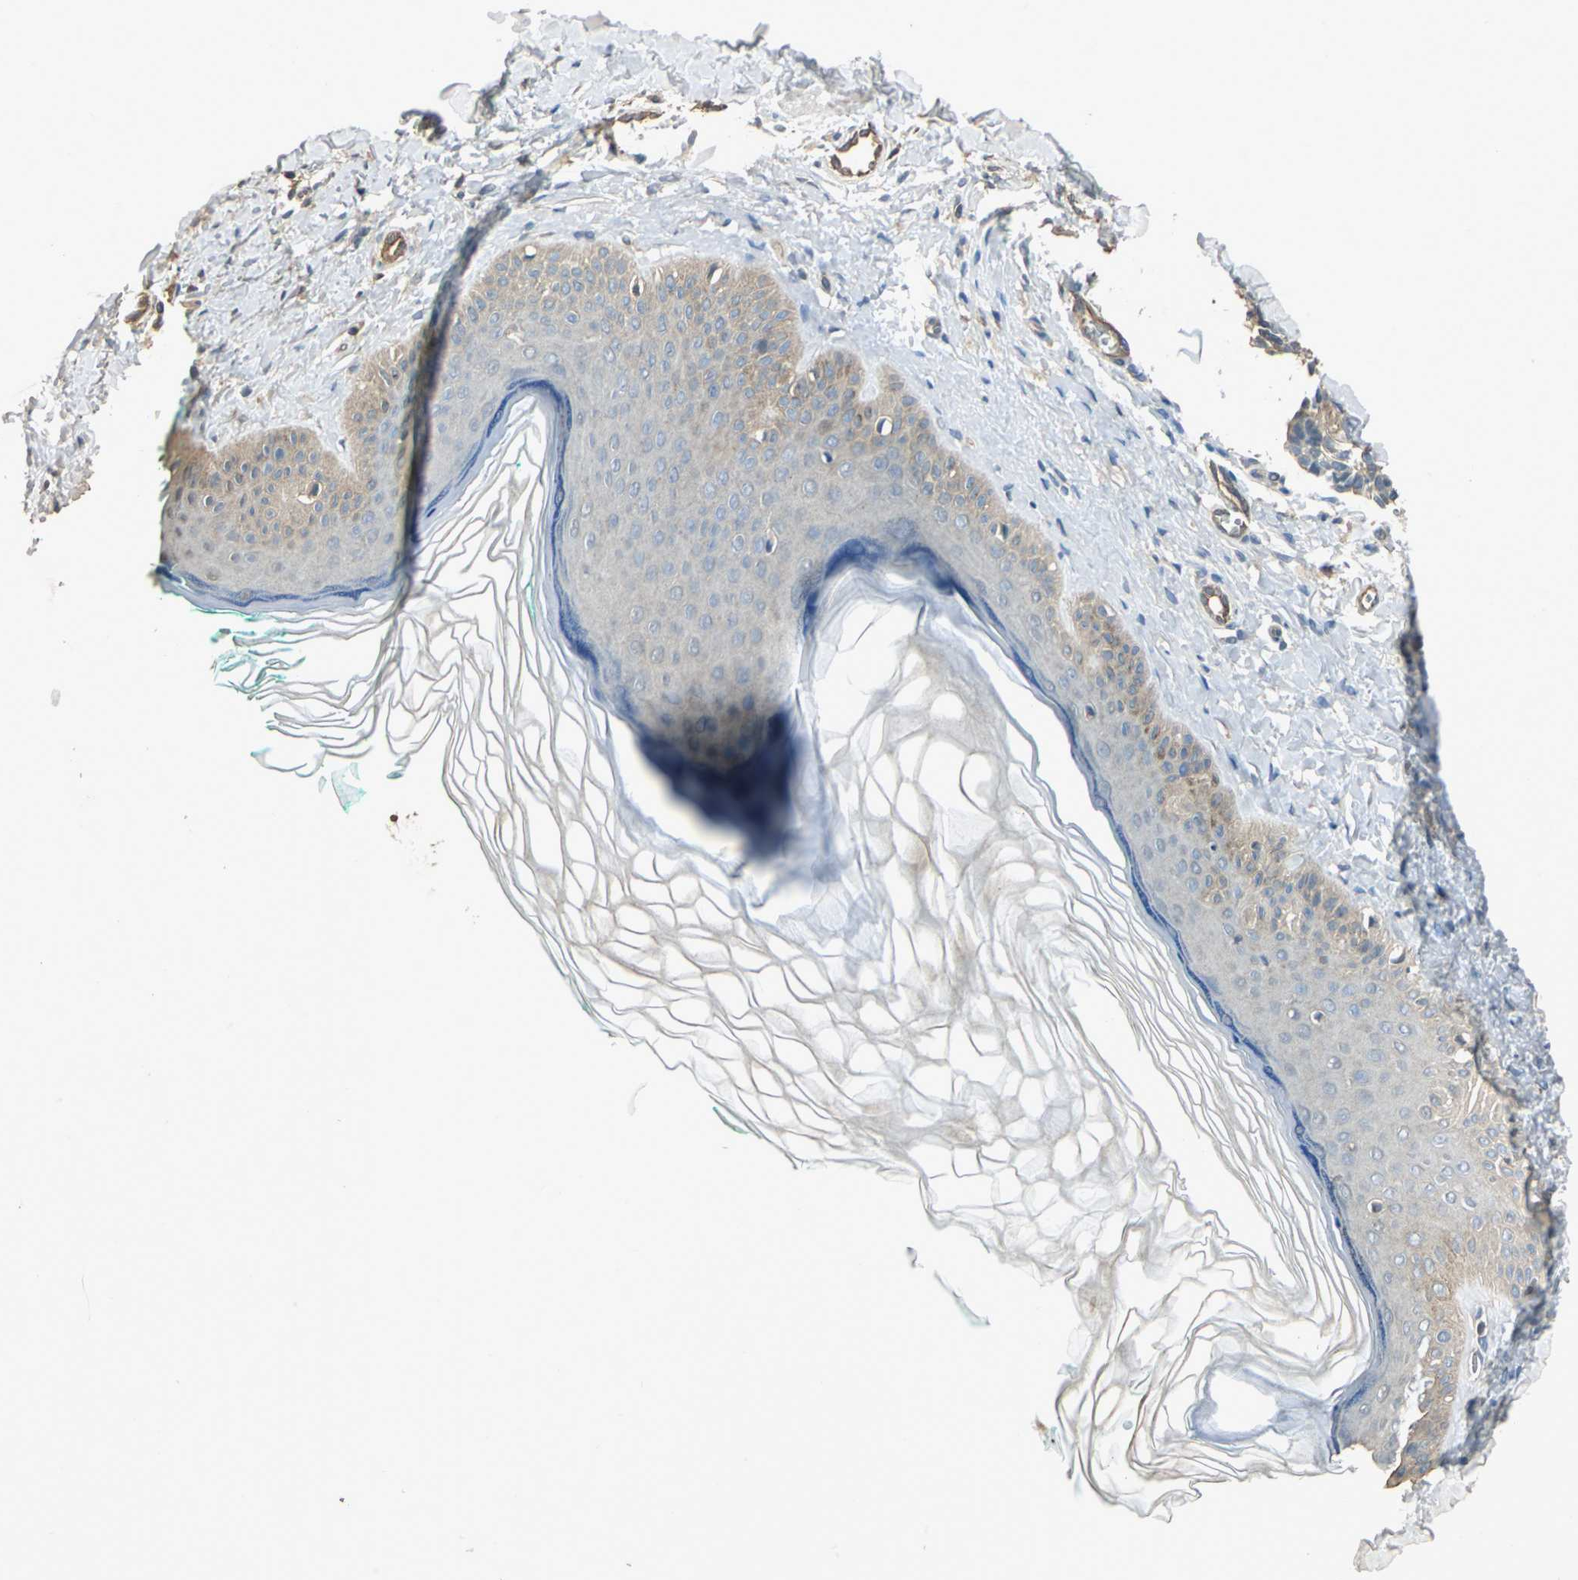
{"staining": {"intensity": "negative", "quantity": "none", "location": "none"}, "tissue": "skin", "cell_type": "Fibroblasts", "image_type": "normal", "snomed": [{"axis": "morphology", "description": "Normal tissue, NOS"}, {"axis": "topography", "description": "Skin"}], "caption": "Skin stained for a protein using immunohistochemistry (IHC) exhibits no expression fibroblasts.", "gene": "RAPGEF1", "patient": {"sex": "male", "age": 71}}